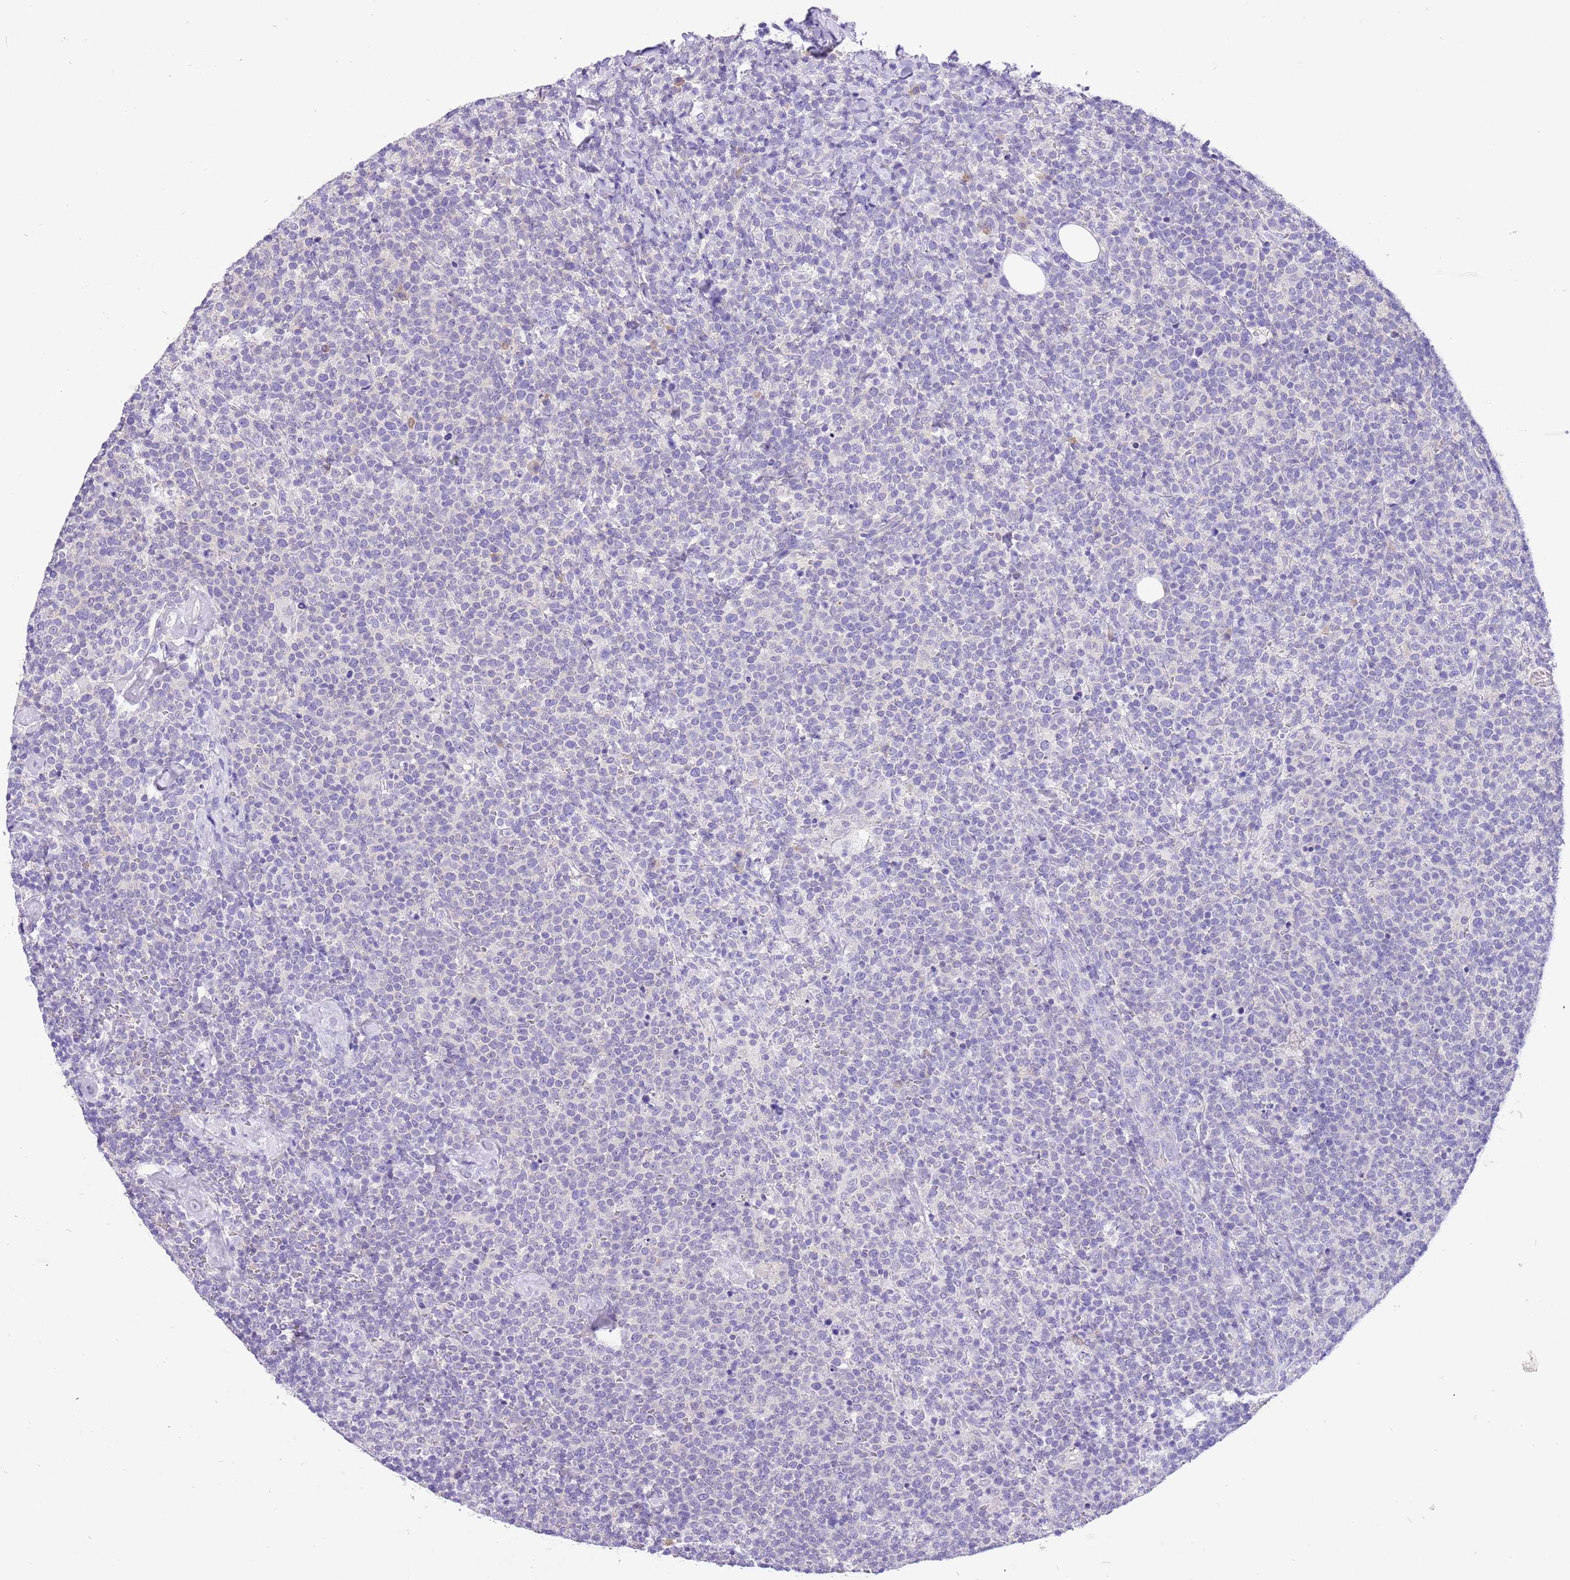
{"staining": {"intensity": "negative", "quantity": "none", "location": "none"}, "tissue": "lymphoma", "cell_type": "Tumor cells", "image_type": "cancer", "snomed": [{"axis": "morphology", "description": "Malignant lymphoma, non-Hodgkin's type, High grade"}, {"axis": "topography", "description": "Lymph node"}], "caption": "Tumor cells are negative for brown protein staining in lymphoma.", "gene": "R3HDM4", "patient": {"sex": "male", "age": 61}}